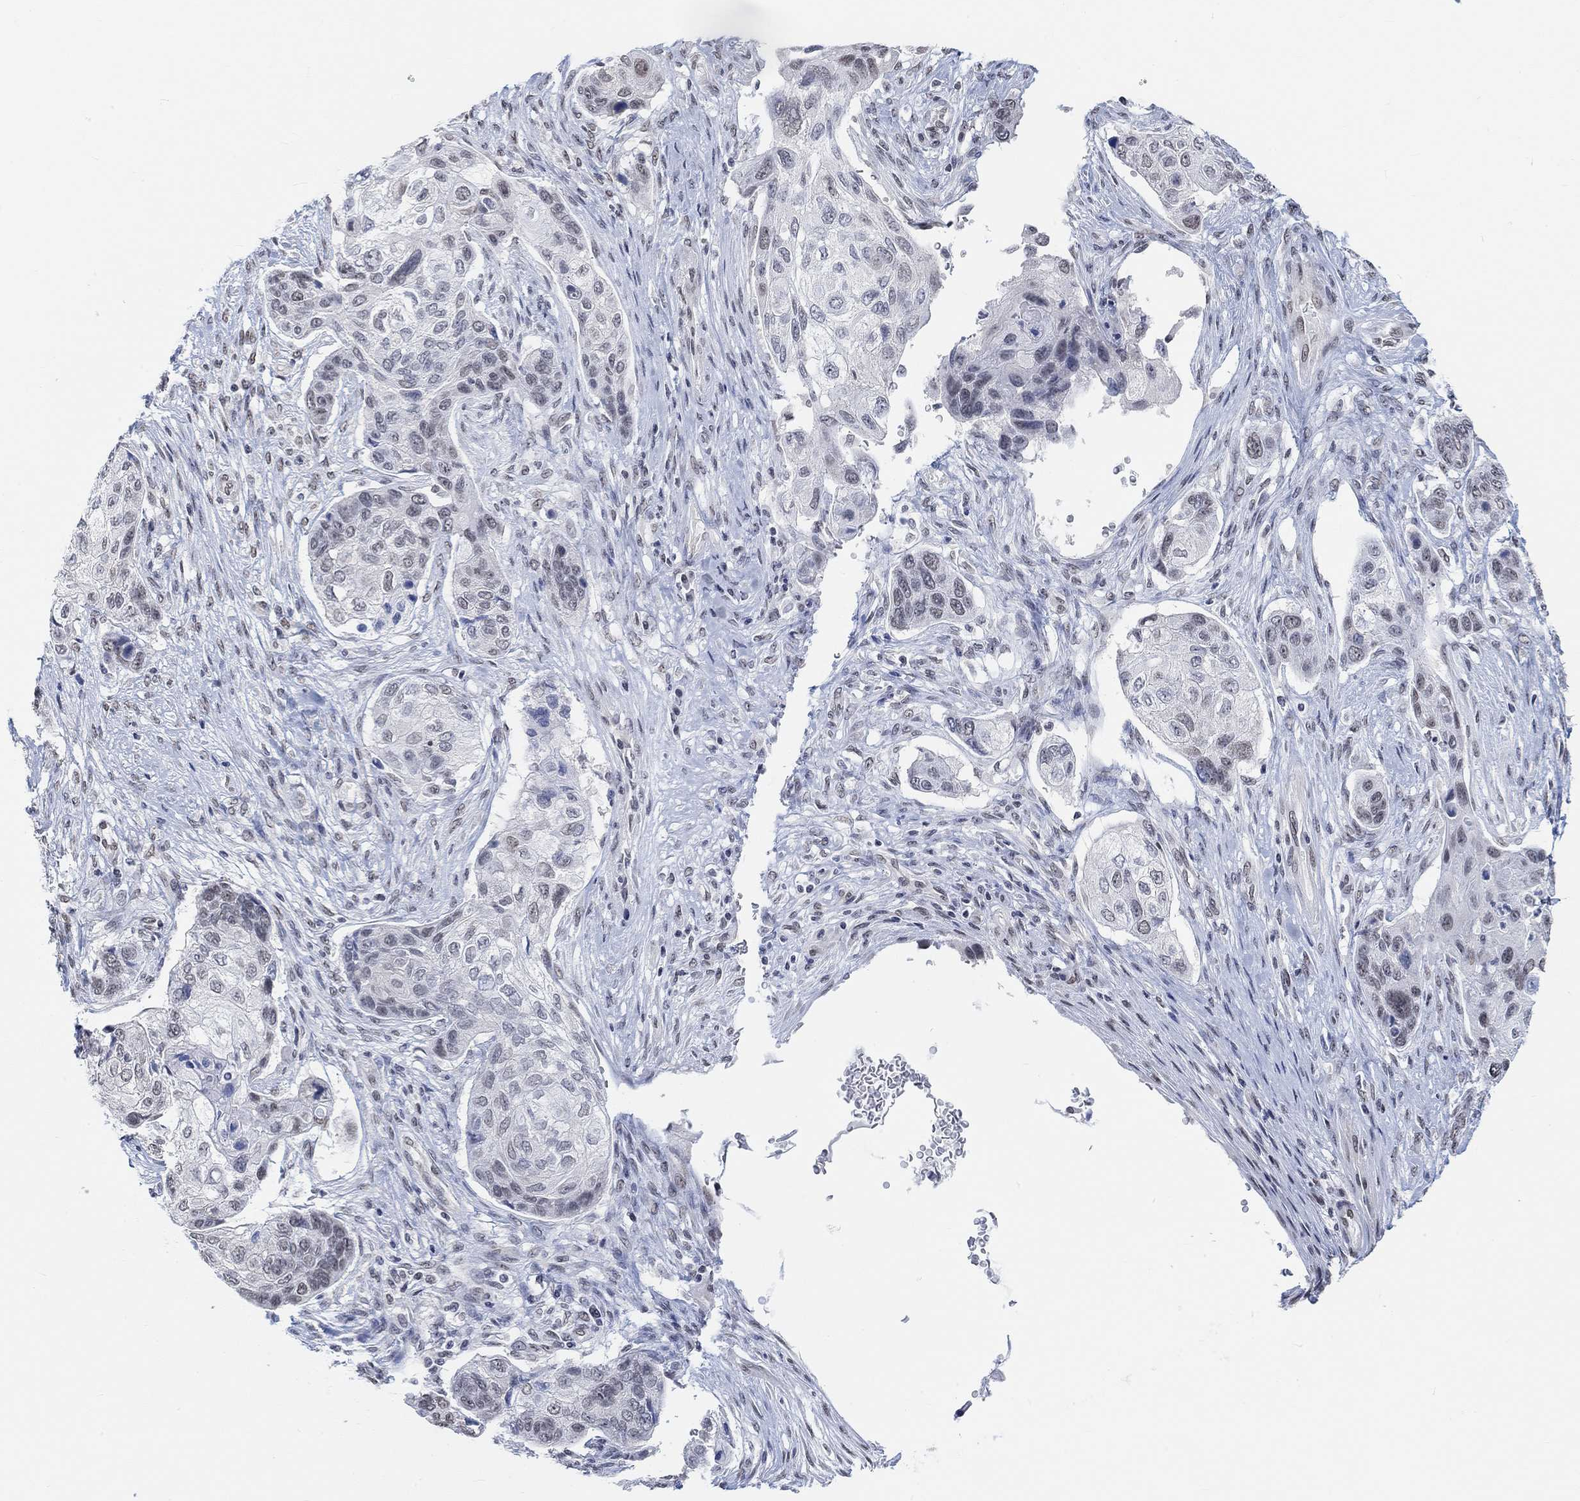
{"staining": {"intensity": "weak", "quantity": "<25%", "location": "nuclear"}, "tissue": "lung cancer", "cell_type": "Tumor cells", "image_type": "cancer", "snomed": [{"axis": "morphology", "description": "Normal tissue, NOS"}, {"axis": "morphology", "description": "Squamous cell carcinoma, NOS"}, {"axis": "topography", "description": "Bronchus"}, {"axis": "topography", "description": "Lung"}], "caption": "This is a image of IHC staining of lung squamous cell carcinoma, which shows no staining in tumor cells.", "gene": "PURG", "patient": {"sex": "male", "age": 69}}